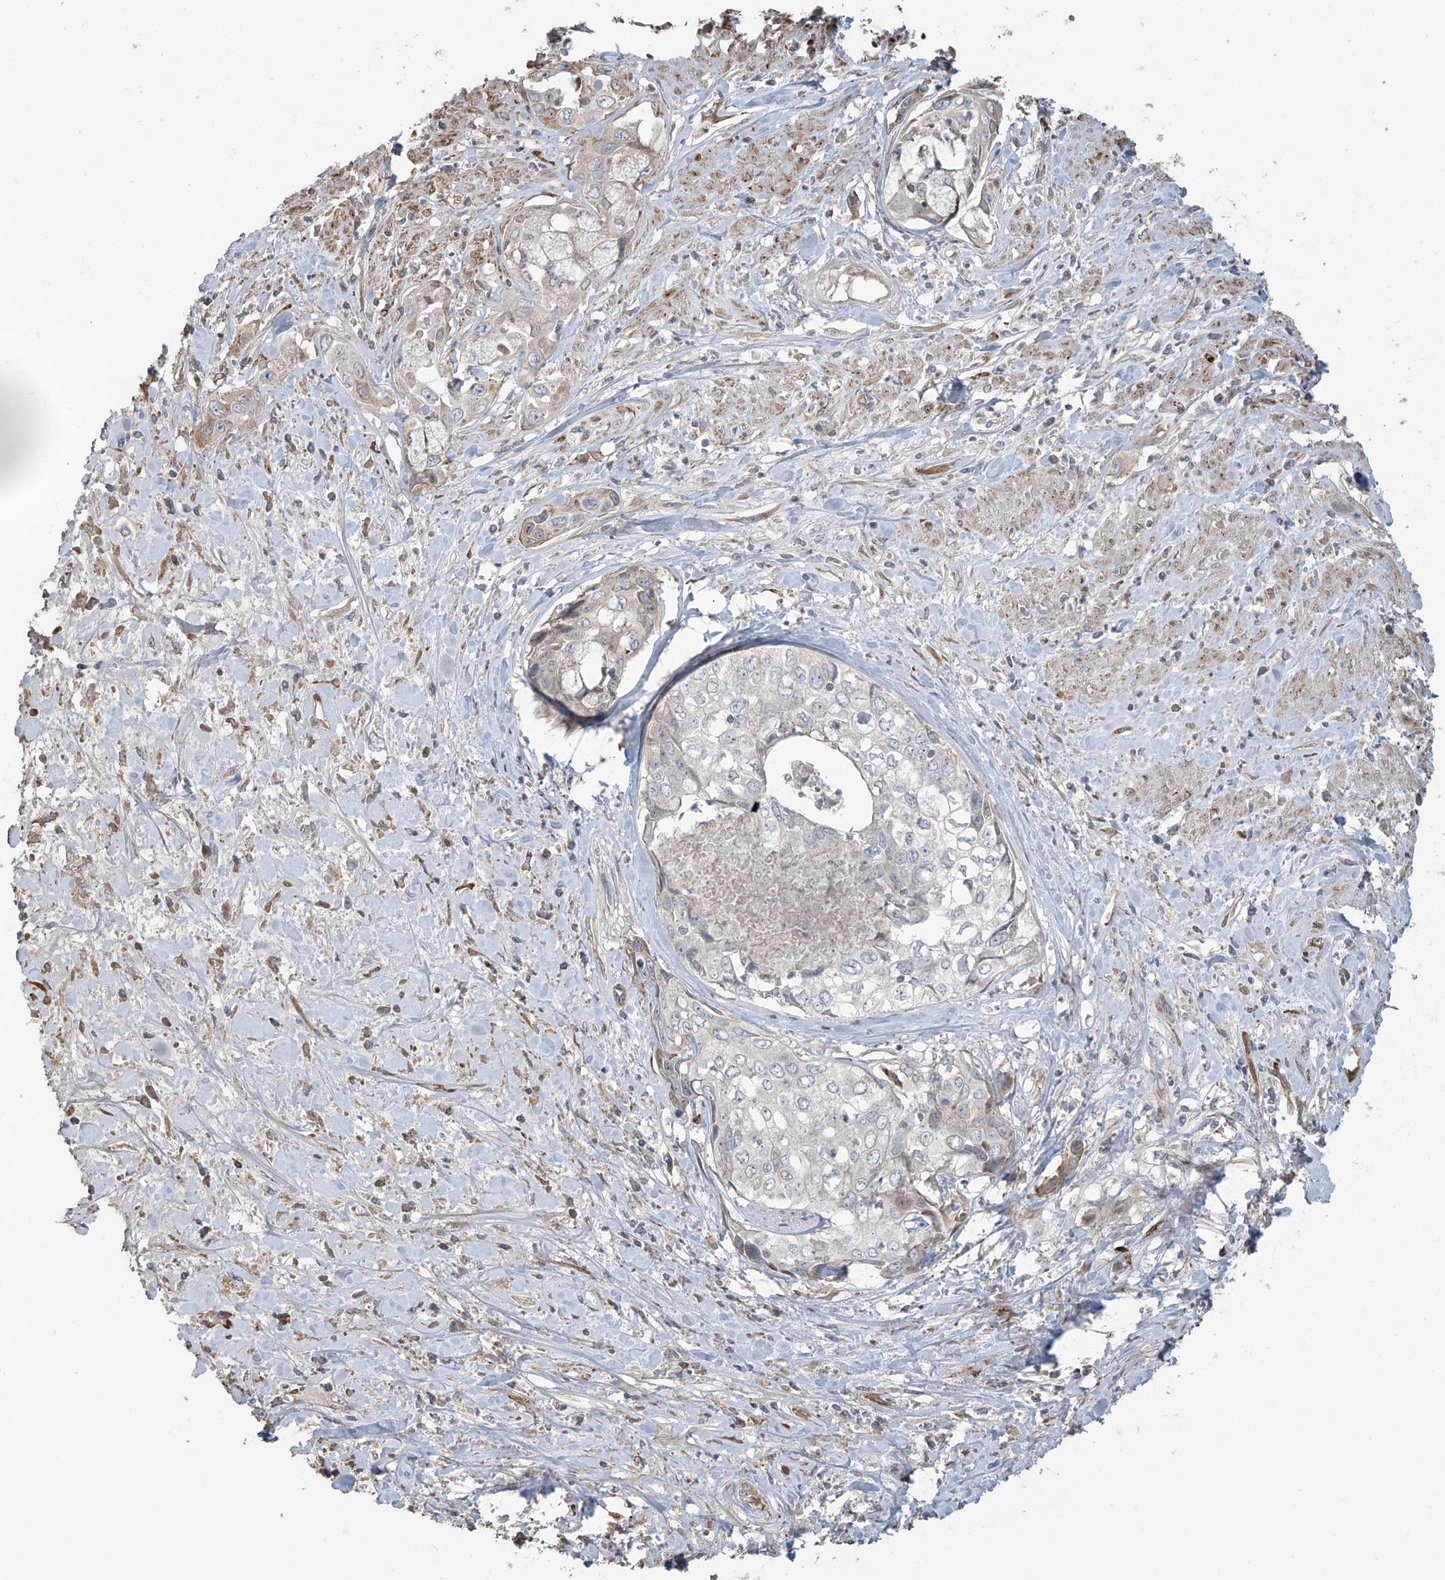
{"staining": {"intensity": "negative", "quantity": "none", "location": "none"}, "tissue": "cervical cancer", "cell_type": "Tumor cells", "image_type": "cancer", "snomed": [{"axis": "morphology", "description": "Squamous cell carcinoma, NOS"}, {"axis": "topography", "description": "Cervix"}], "caption": "The photomicrograph demonstrates no significant expression in tumor cells of cervical squamous cell carcinoma.", "gene": "ABTB1", "patient": {"sex": "female", "age": 31}}